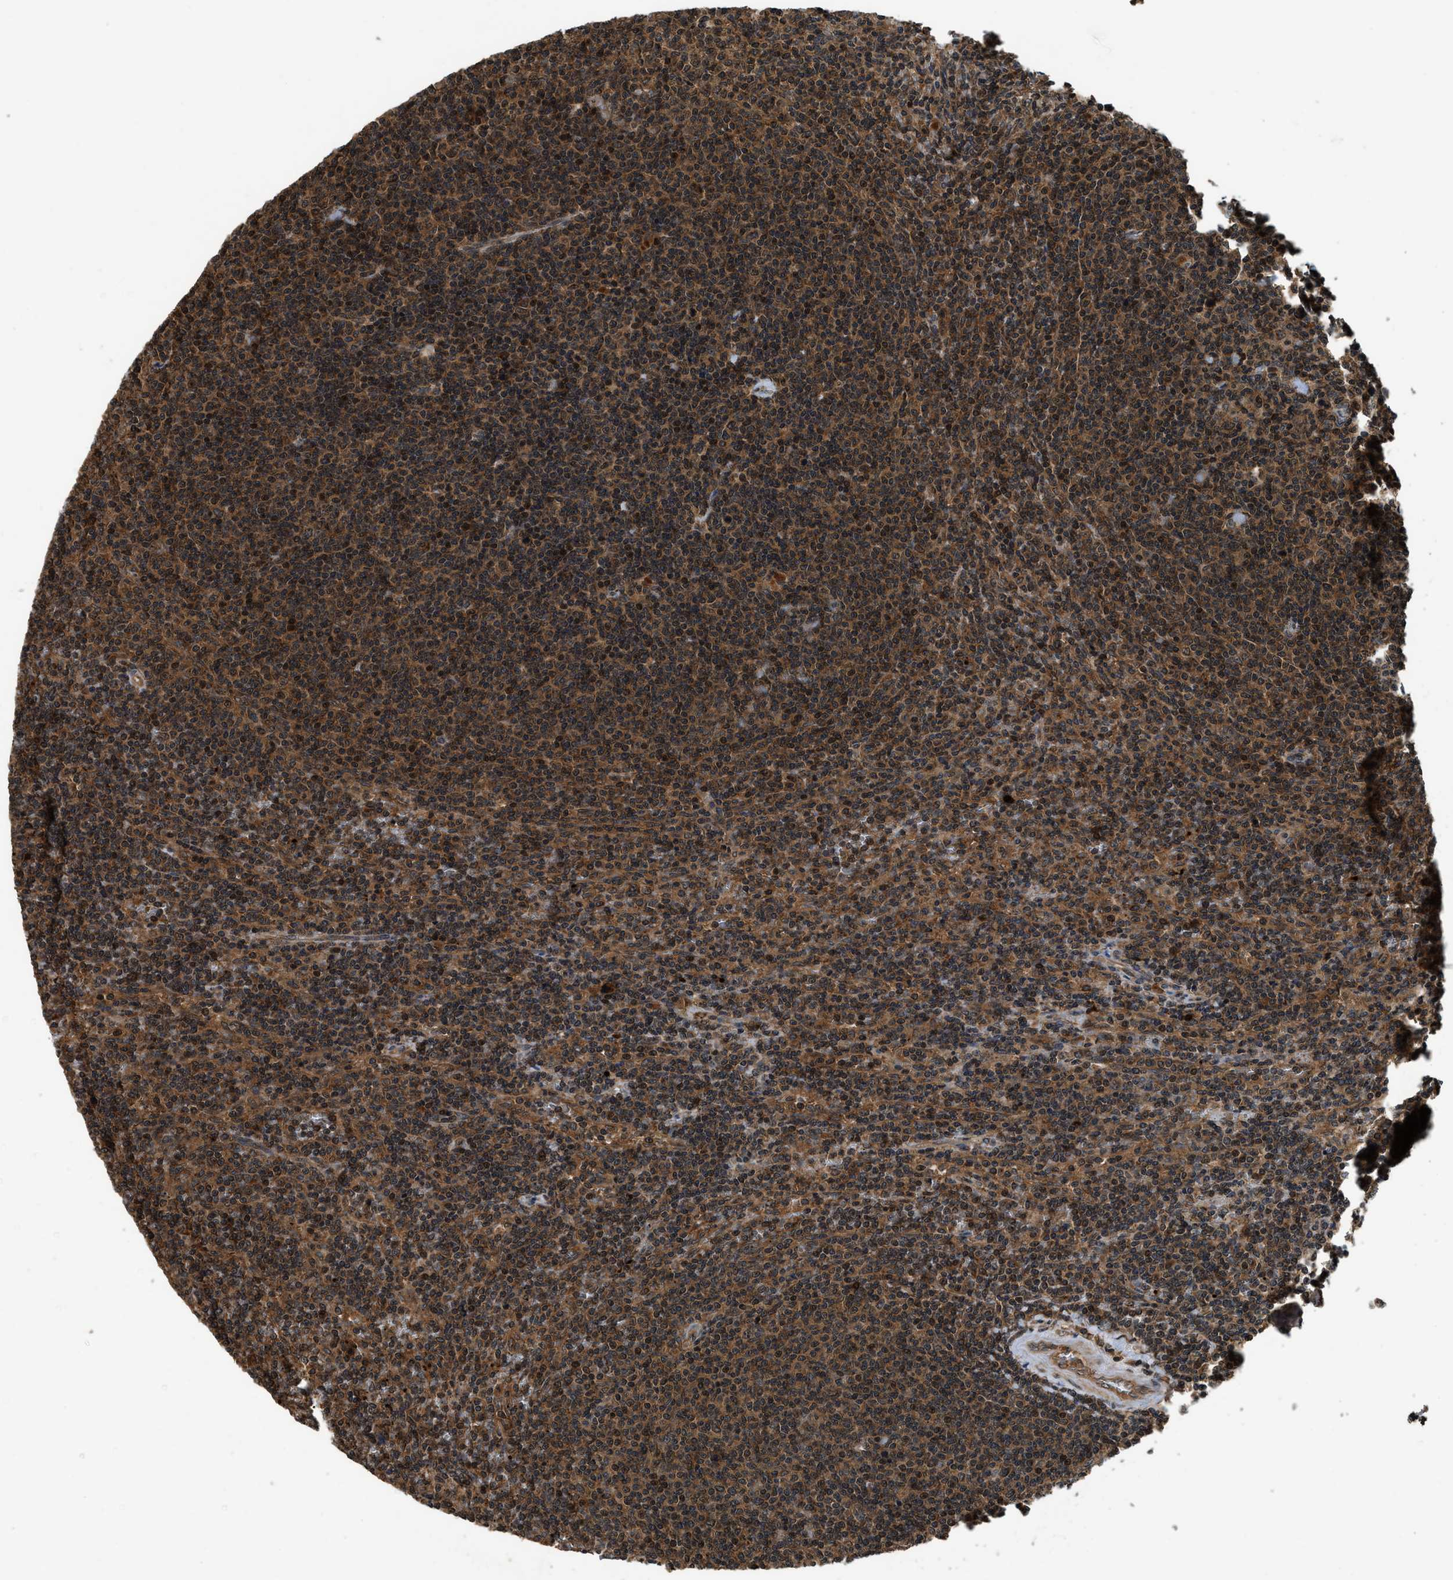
{"staining": {"intensity": "moderate", "quantity": ">75%", "location": "cytoplasmic/membranous"}, "tissue": "lymphoma", "cell_type": "Tumor cells", "image_type": "cancer", "snomed": [{"axis": "morphology", "description": "Malignant lymphoma, non-Hodgkin's type, Low grade"}, {"axis": "topography", "description": "Spleen"}], "caption": "This photomicrograph reveals immunohistochemistry staining of lymphoma, with medium moderate cytoplasmic/membranous positivity in approximately >75% of tumor cells.", "gene": "RPS6KB1", "patient": {"sex": "female", "age": 50}}